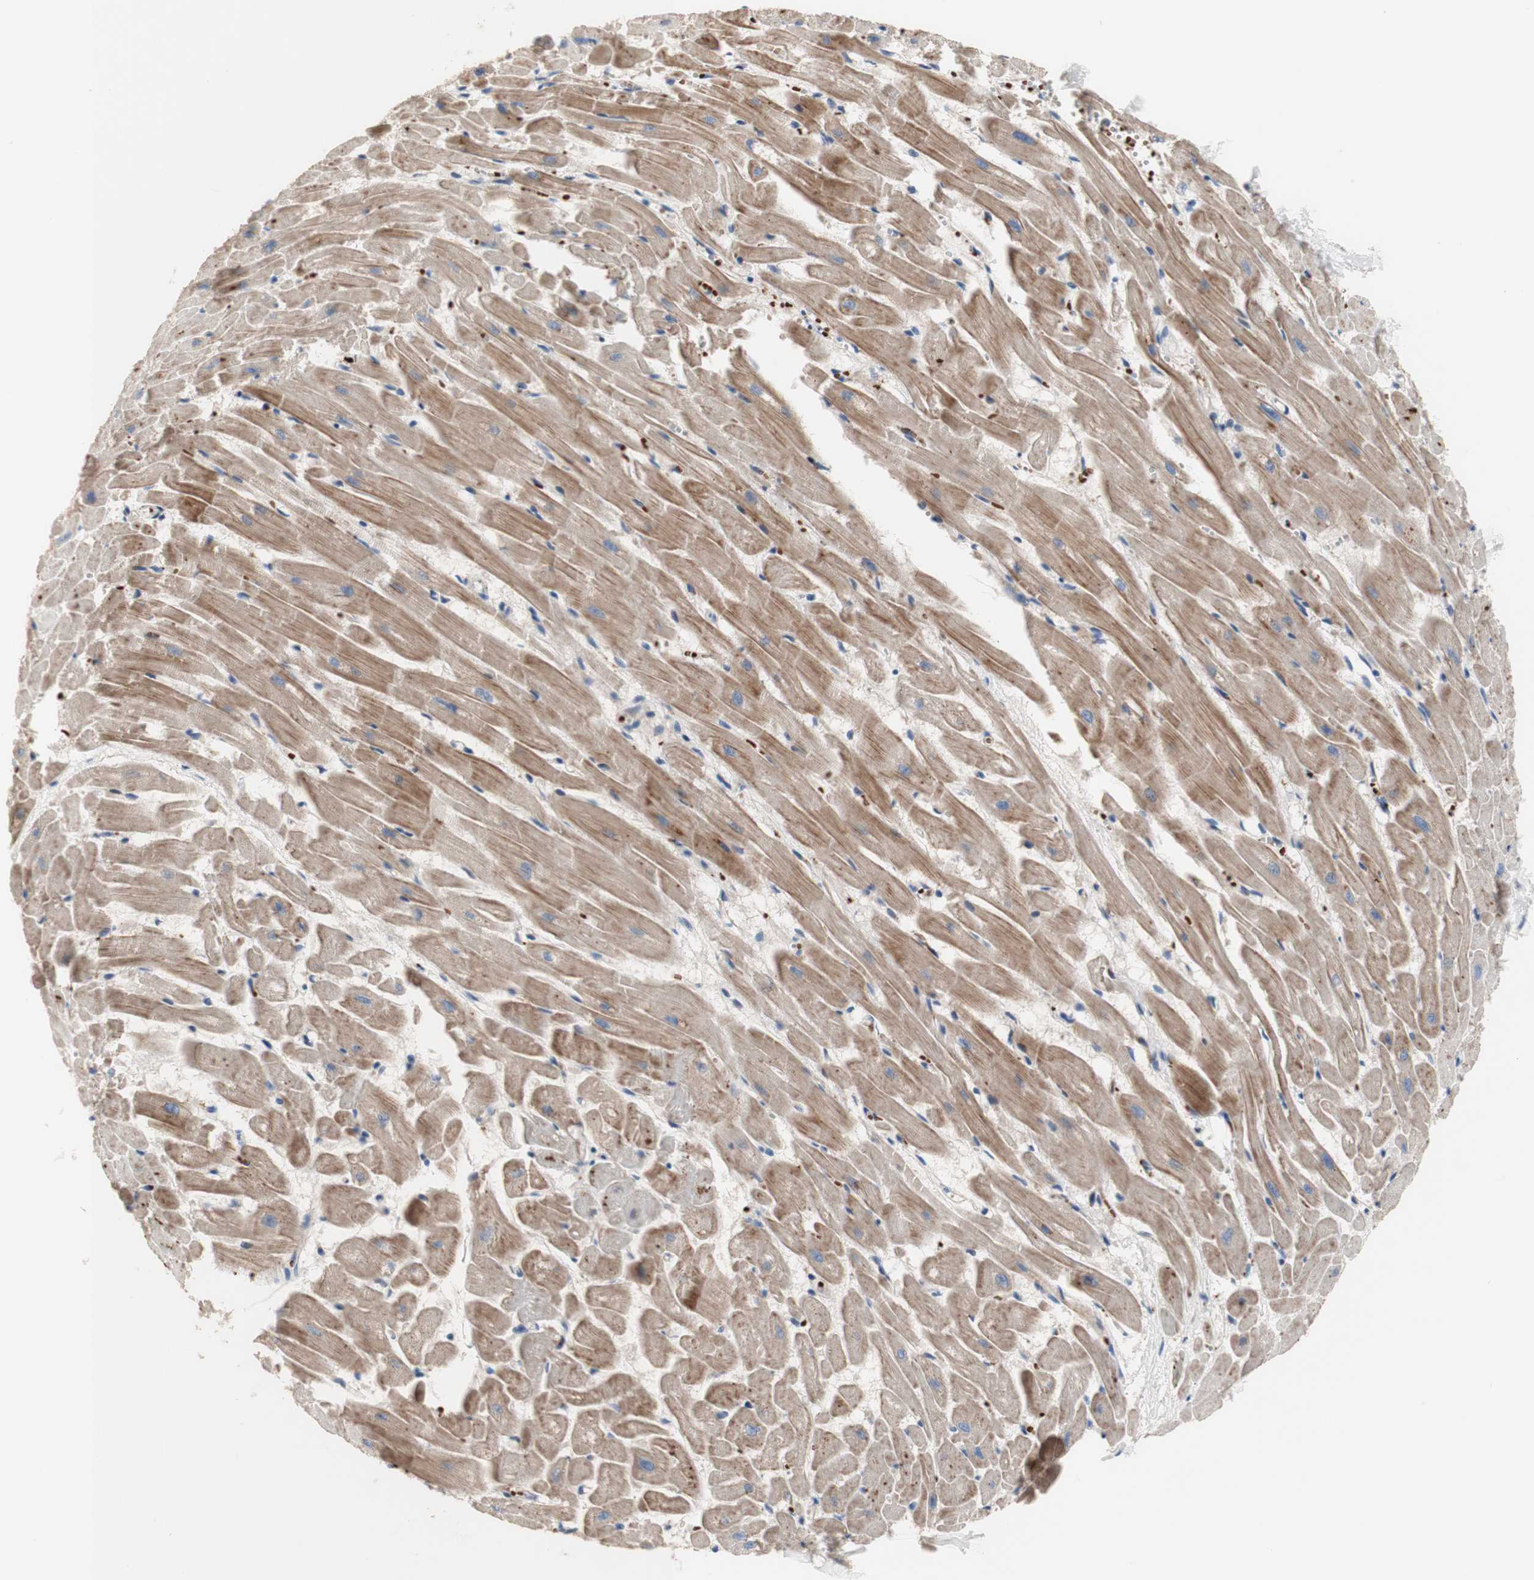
{"staining": {"intensity": "weak", "quantity": ">75%", "location": "cytoplasmic/membranous"}, "tissue": "heart muscle", "cell_type": "Cardiomyocytes", "image_type": "normal", "snomed": [{"axis": "morphology", "description": "Normal tissue, NOS"}, {"axis": "topography", "description": "Heart"}], "caption": "An immunohistochemistry photomicrograph of unremarkable tissue is shown. Protein staining in brown labels weak cytoplasmic/membranous positivity in heart muscle within cardiomyocytes.", "gene": "CDON", "patient": {"sex": "female", "age": 19}}